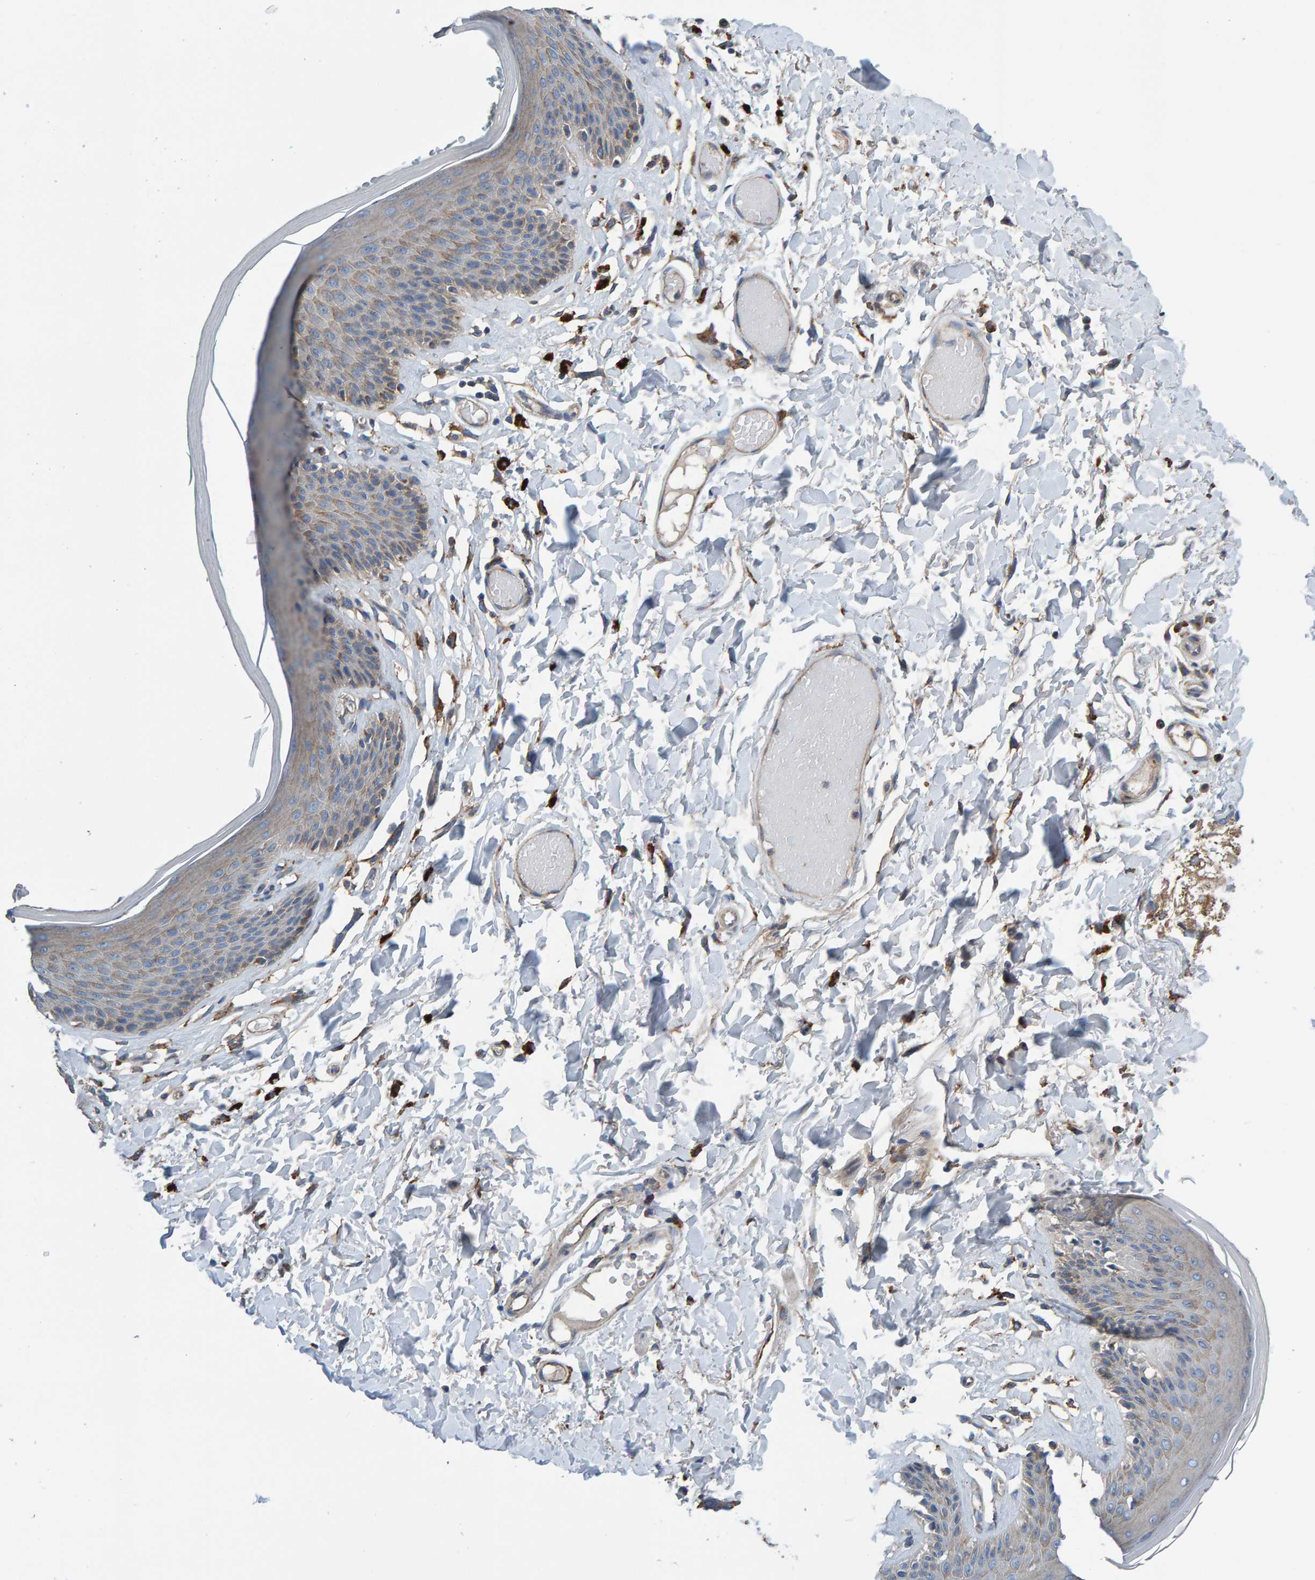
{"staining": {"intensity": "weak", "quantity": "25%-75%", "location": "cytoplasmic/membranous"}, "tissue": "skin", "cell_type": "Epidermal cells", "image_type": "normal", "snomed": [{"axis": "morphology", "description": "Normal tissue, NOS"}, {"axis": "topography", "description": "Vulva"}], "caption": "DAB (3,3'-diaminobenzidine) immunohistochemical staining of unremarkable skin demonstrates weak cytoplasmic/membranous protein staining in about 25%-75% of epidermal cells. Using DAB (3,3'-diaminobenzidine) (brown) and hematoxylin (blue) stains, captured at high magnification using brightfield microscopy.", "gene": "MKLN1", "patient": {"sex": "female", "age": 73}}